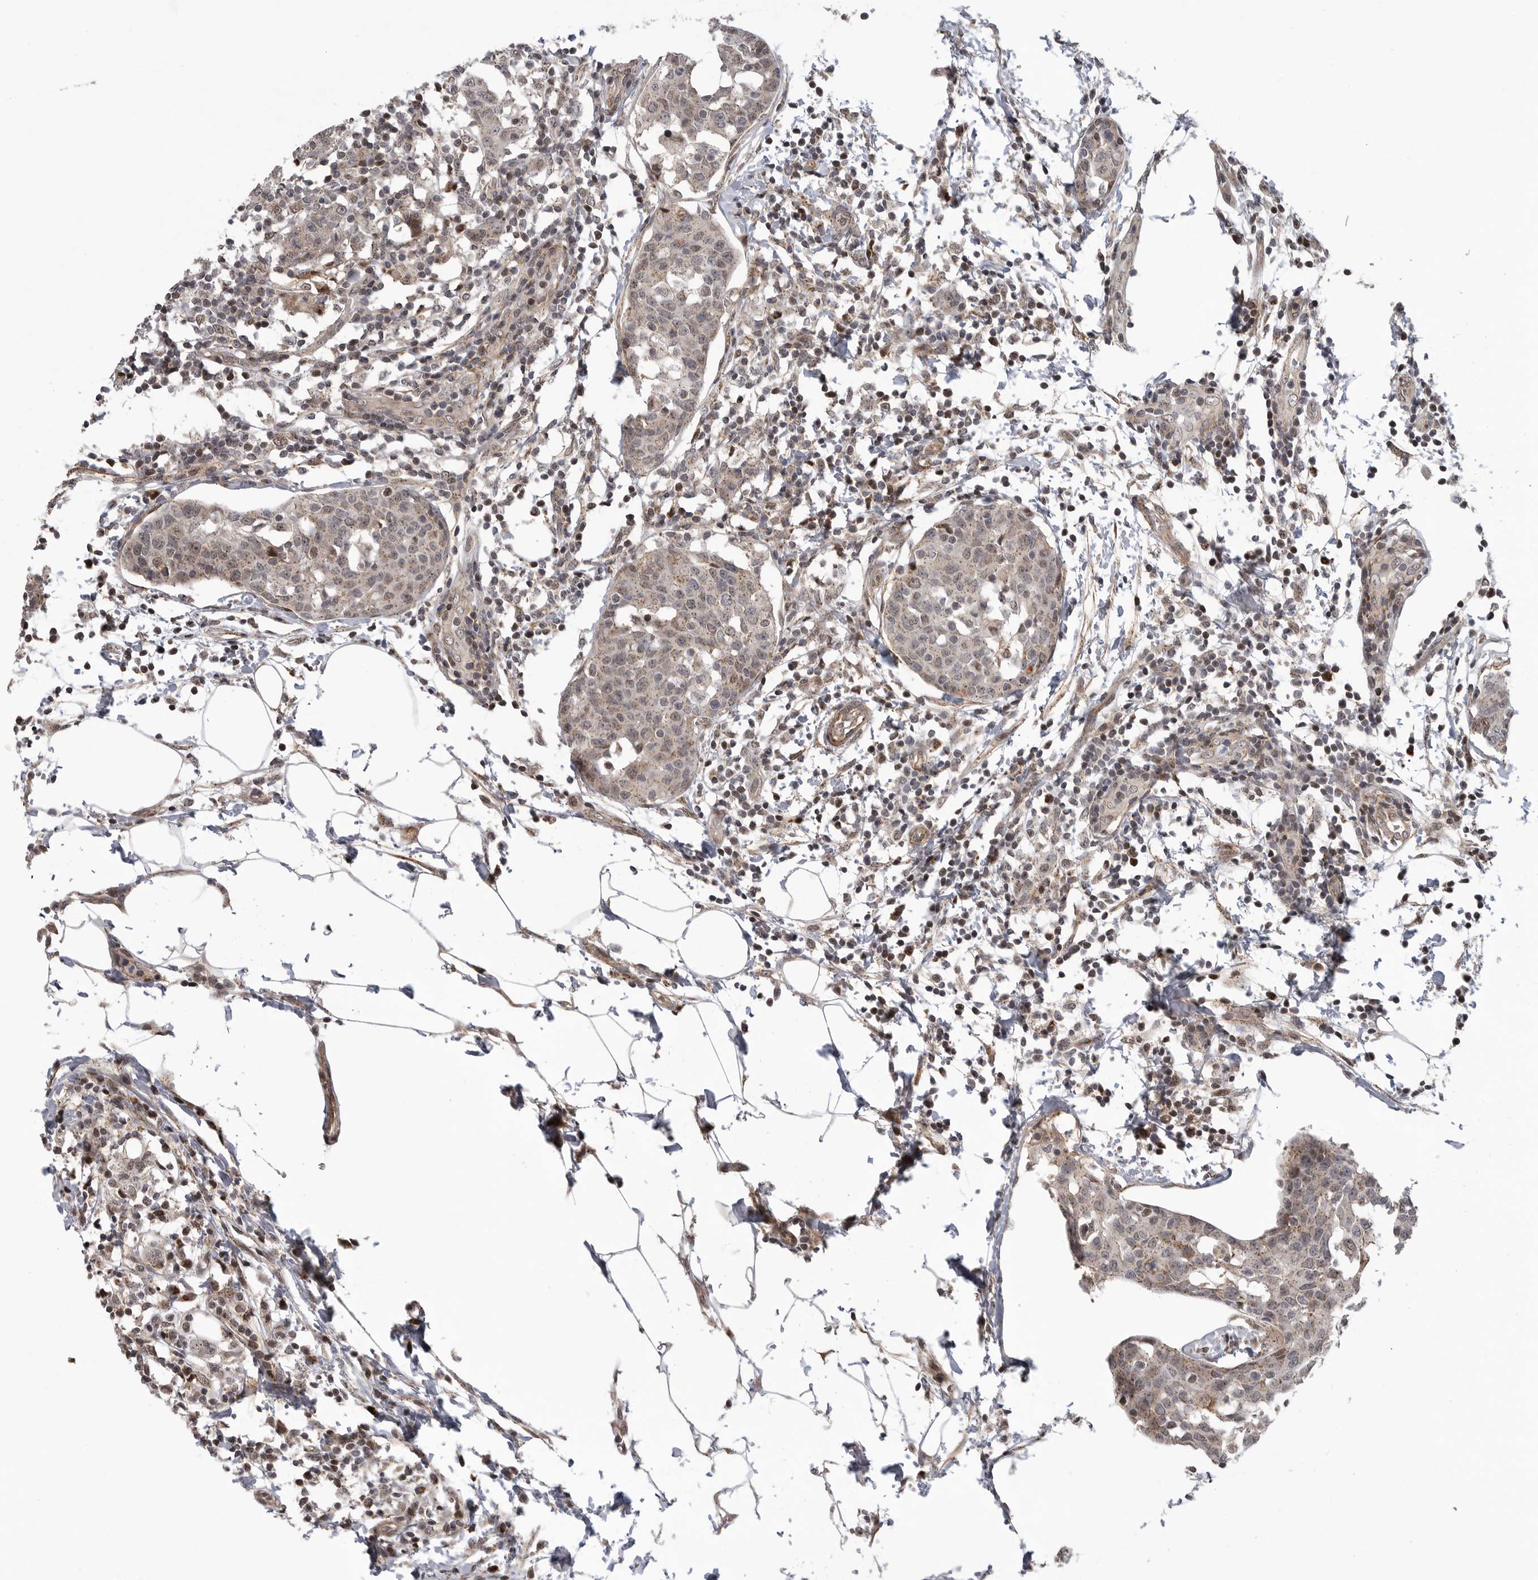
{"staining": {"intensity": "weak", "quantity": "25%-75%", "location": "cytoplasmic/membranous"}, "tissue": "breast cancer", "cell_type": "Tumor cells", "image_type": "cancer", "snomed": [{"axis": "morphology", "description": "Normal tissue, NOS"}, {"axis": "morphology", "description": "Duct carcinoma"}, {"axis": "topography", "description": "Breast"}], "caption": "Immunohistochemistry image of breast cancer (intraductal carcinoma) stained for a protein (brown), which exhibits low levels of weak cytoplasmic/membranous positivity in approximately 25%-75% of tumor cells.", "gene": "TMPRSS11F", "patient": {"sex": "female", "age": 37}}